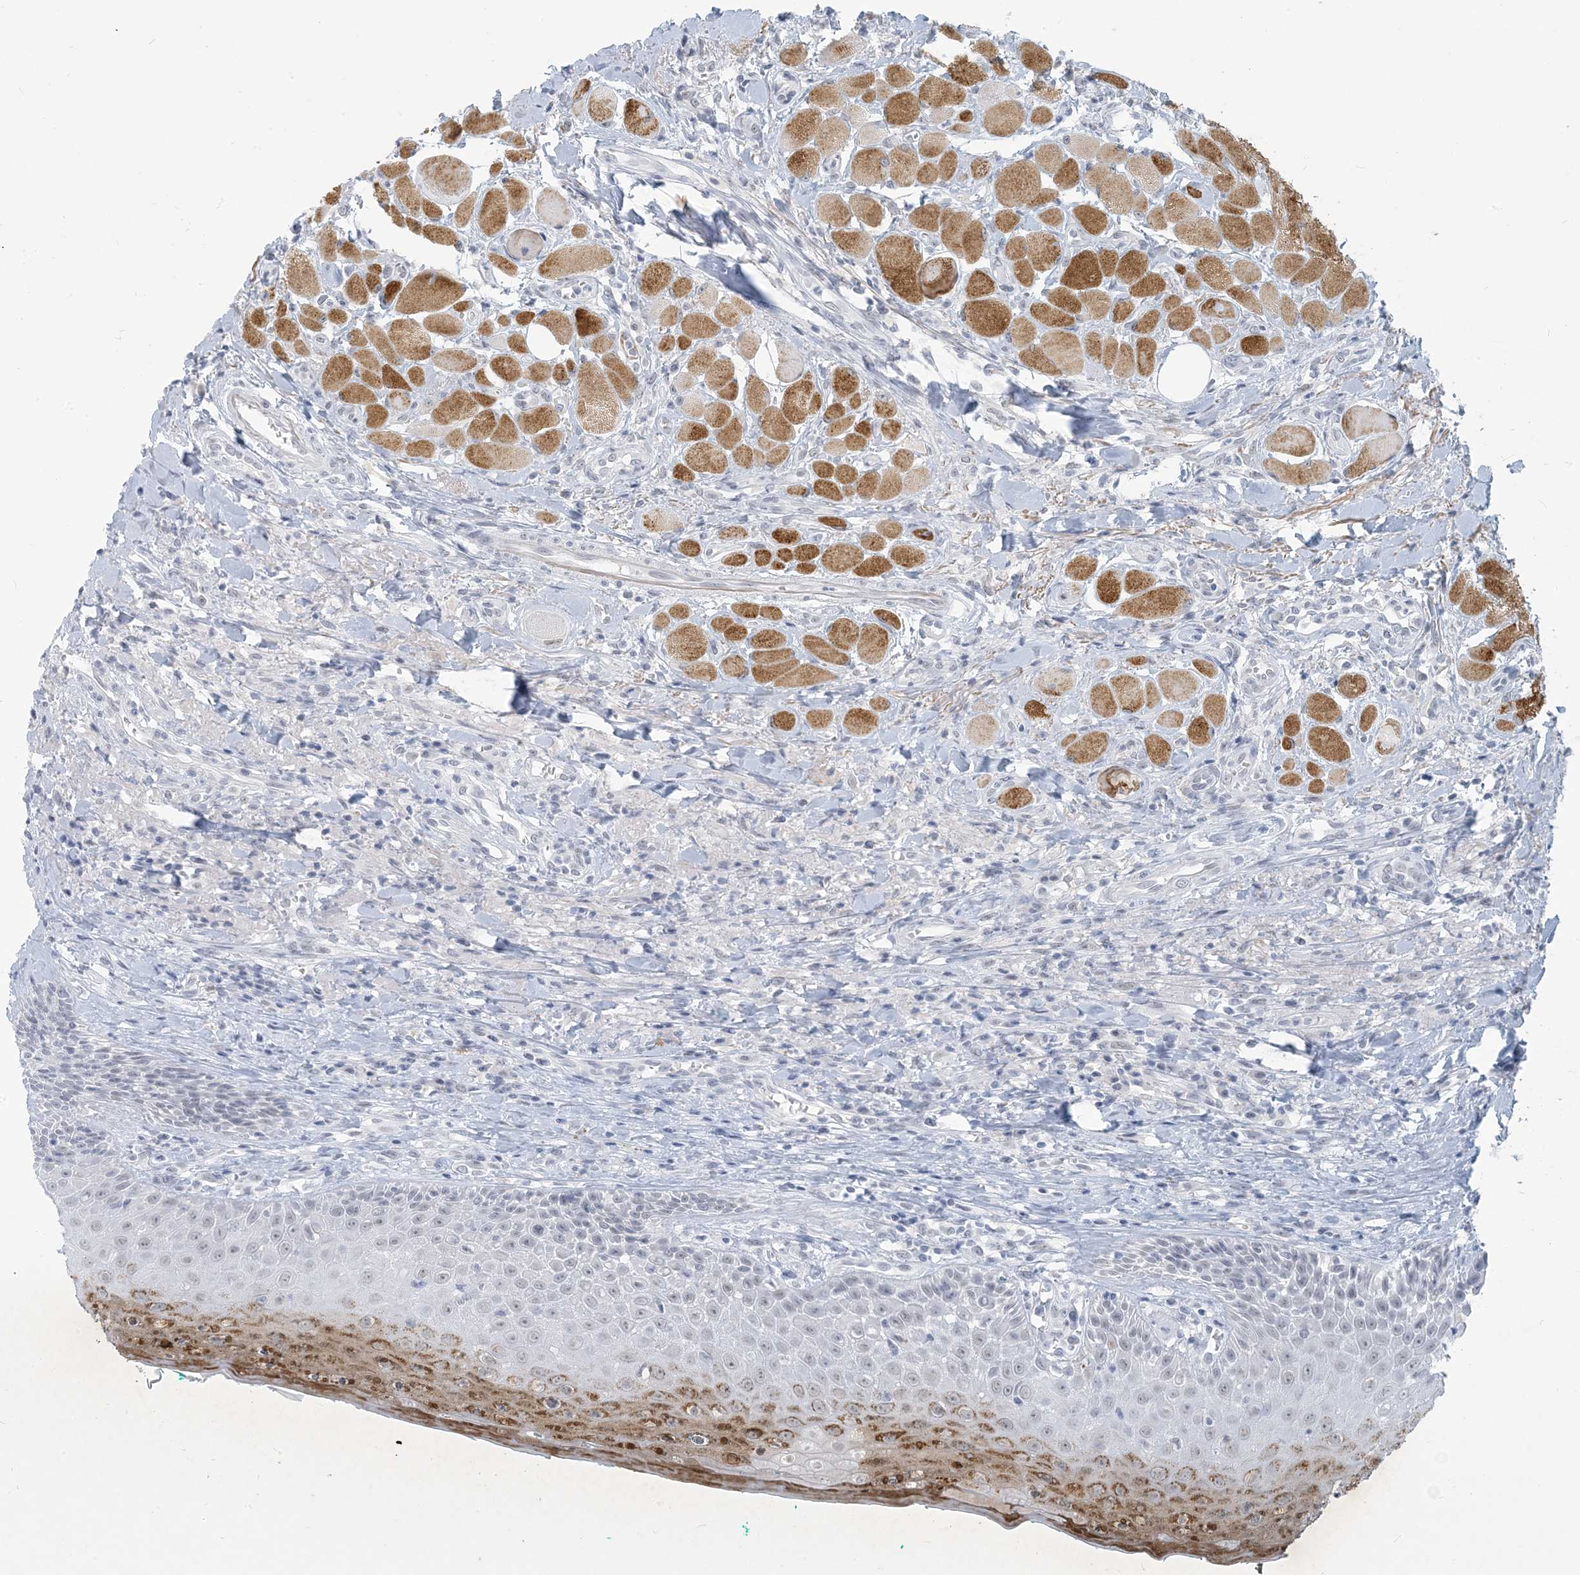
{"staining": {"intensity": "moderate", "quantity": "<25%", "location": "cytoplasmic/membranous"}, "tissue": "oral mucosa", "cell_type": "Squamous epithelial cells", "image_type": "normal", "snomed": [{"axis": "morphology", "description": "Normal tissue, NOS"}, {"axis": "topography", "description": "Oral tissue"}], "caption": "The image shows immunohistochemical staining of normal oral mucosa. There is moderate cytoplasmic/membranous expression is identified in about <25% of squamous epithelial cells. Using DAB (3,3'-diaminobenzidine) (brown) and hematoxylin (blue) stains, captured at high magnification using brightfield microscopy.", "gene": "SCML1", "patient": {"sex": "female", "age": 70}}